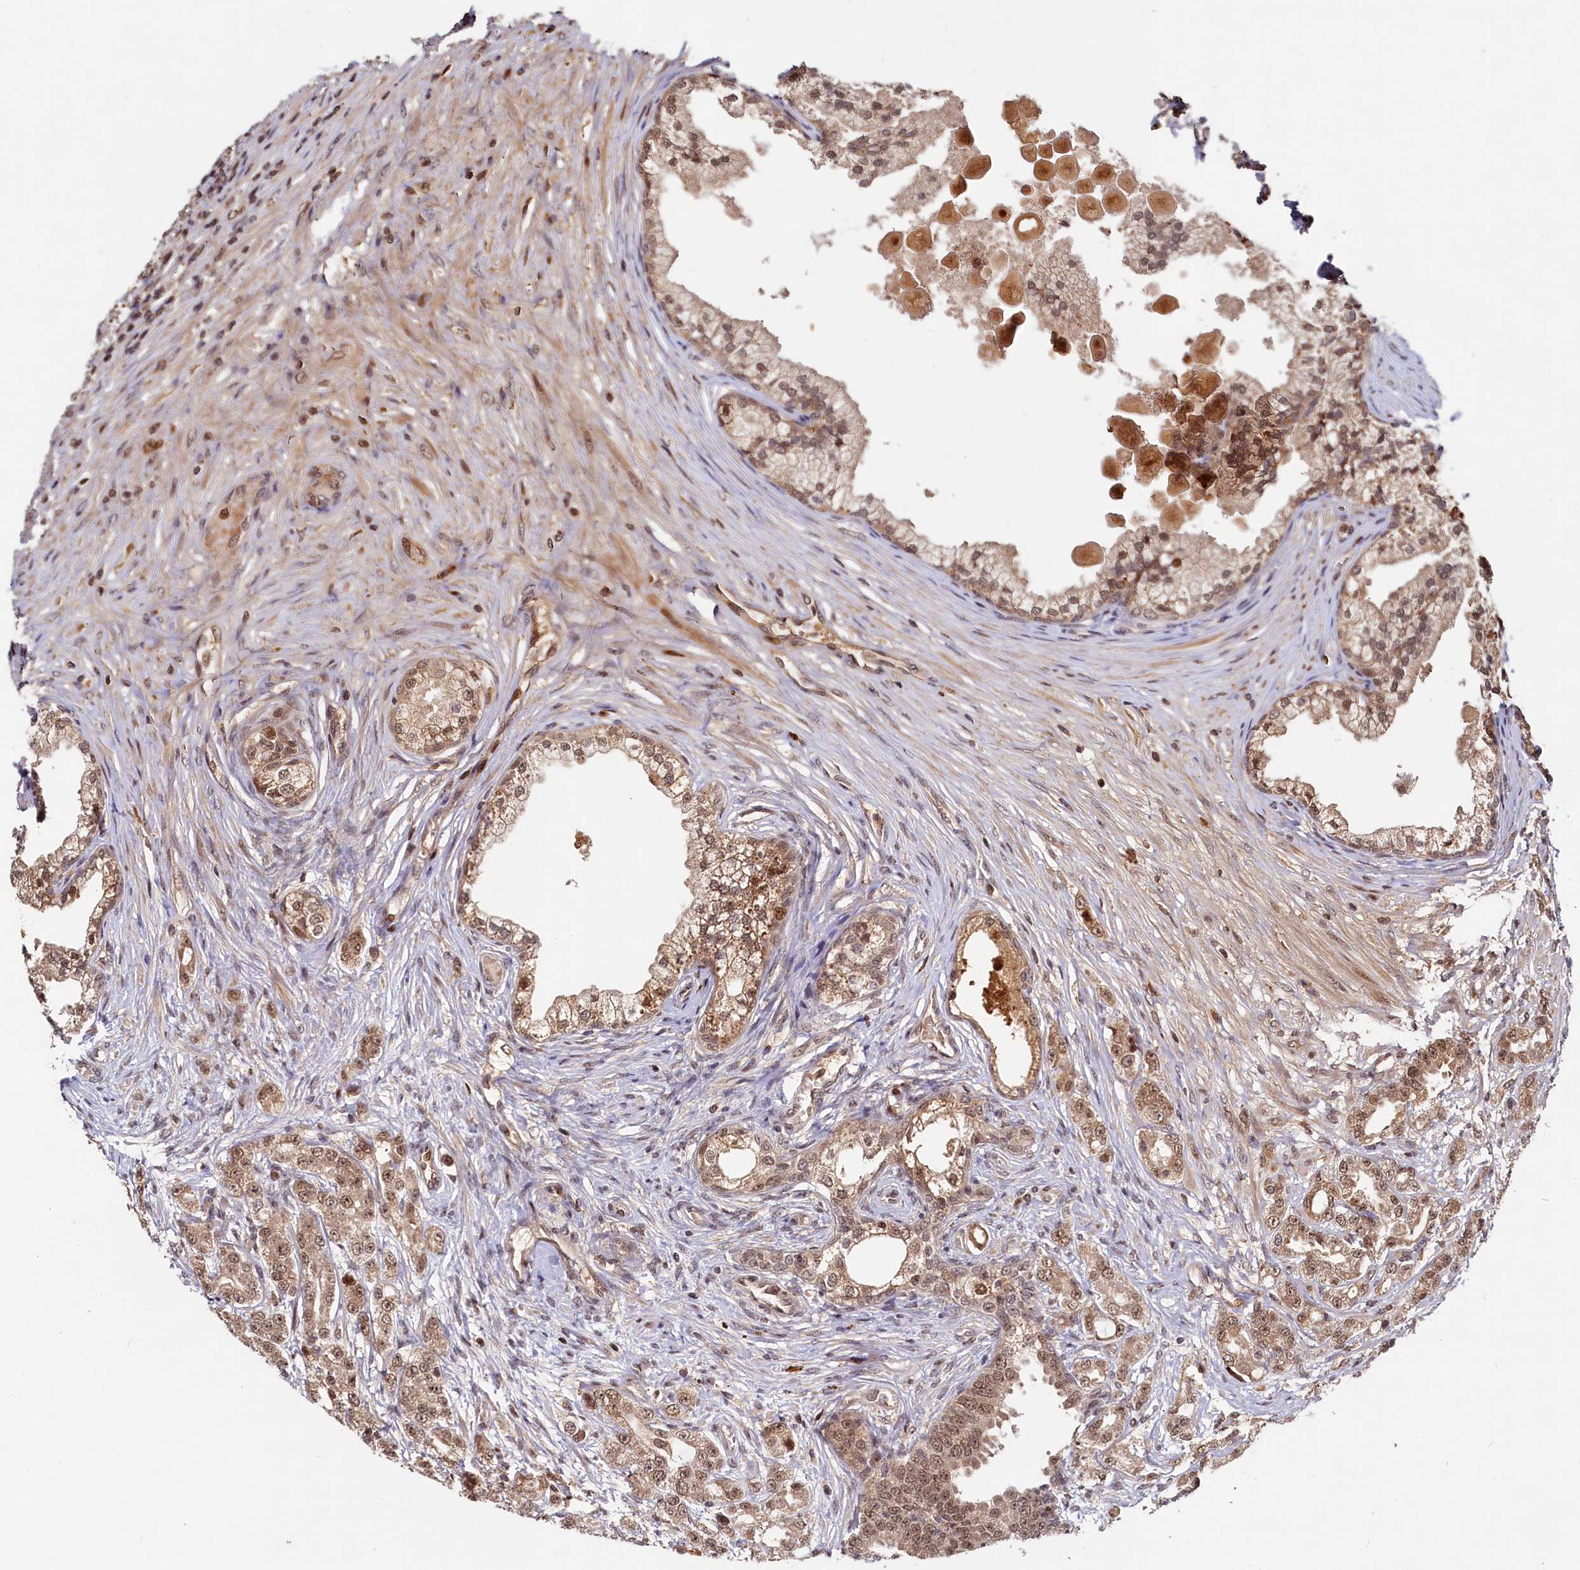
{"staining": {"intensity": "moderate", "quantity": ">75%", "location": "cytoplasmic/membranous,nuclear"}, "tissue": "prostate cancer", "cell_type": "Tumor cells", "image_type": "cancer", "snomed": [{"axis": "morphology", "description": "Adenocarcinoma, High grade"}, {"axis": "topography", "description": "Prostate"}], "caption": "A histopathology image of human prostate adenocarcinoma (high-grade) stained for a protein demonstrates moderate cytoplasmic/membranous and nuclear brown staining in tumor cells. (brown staining indicates protein expression, while blue staining denotes nuclei).", "gene": "TRAPPC4", "patient": {"sex": "male", "age": 69}}